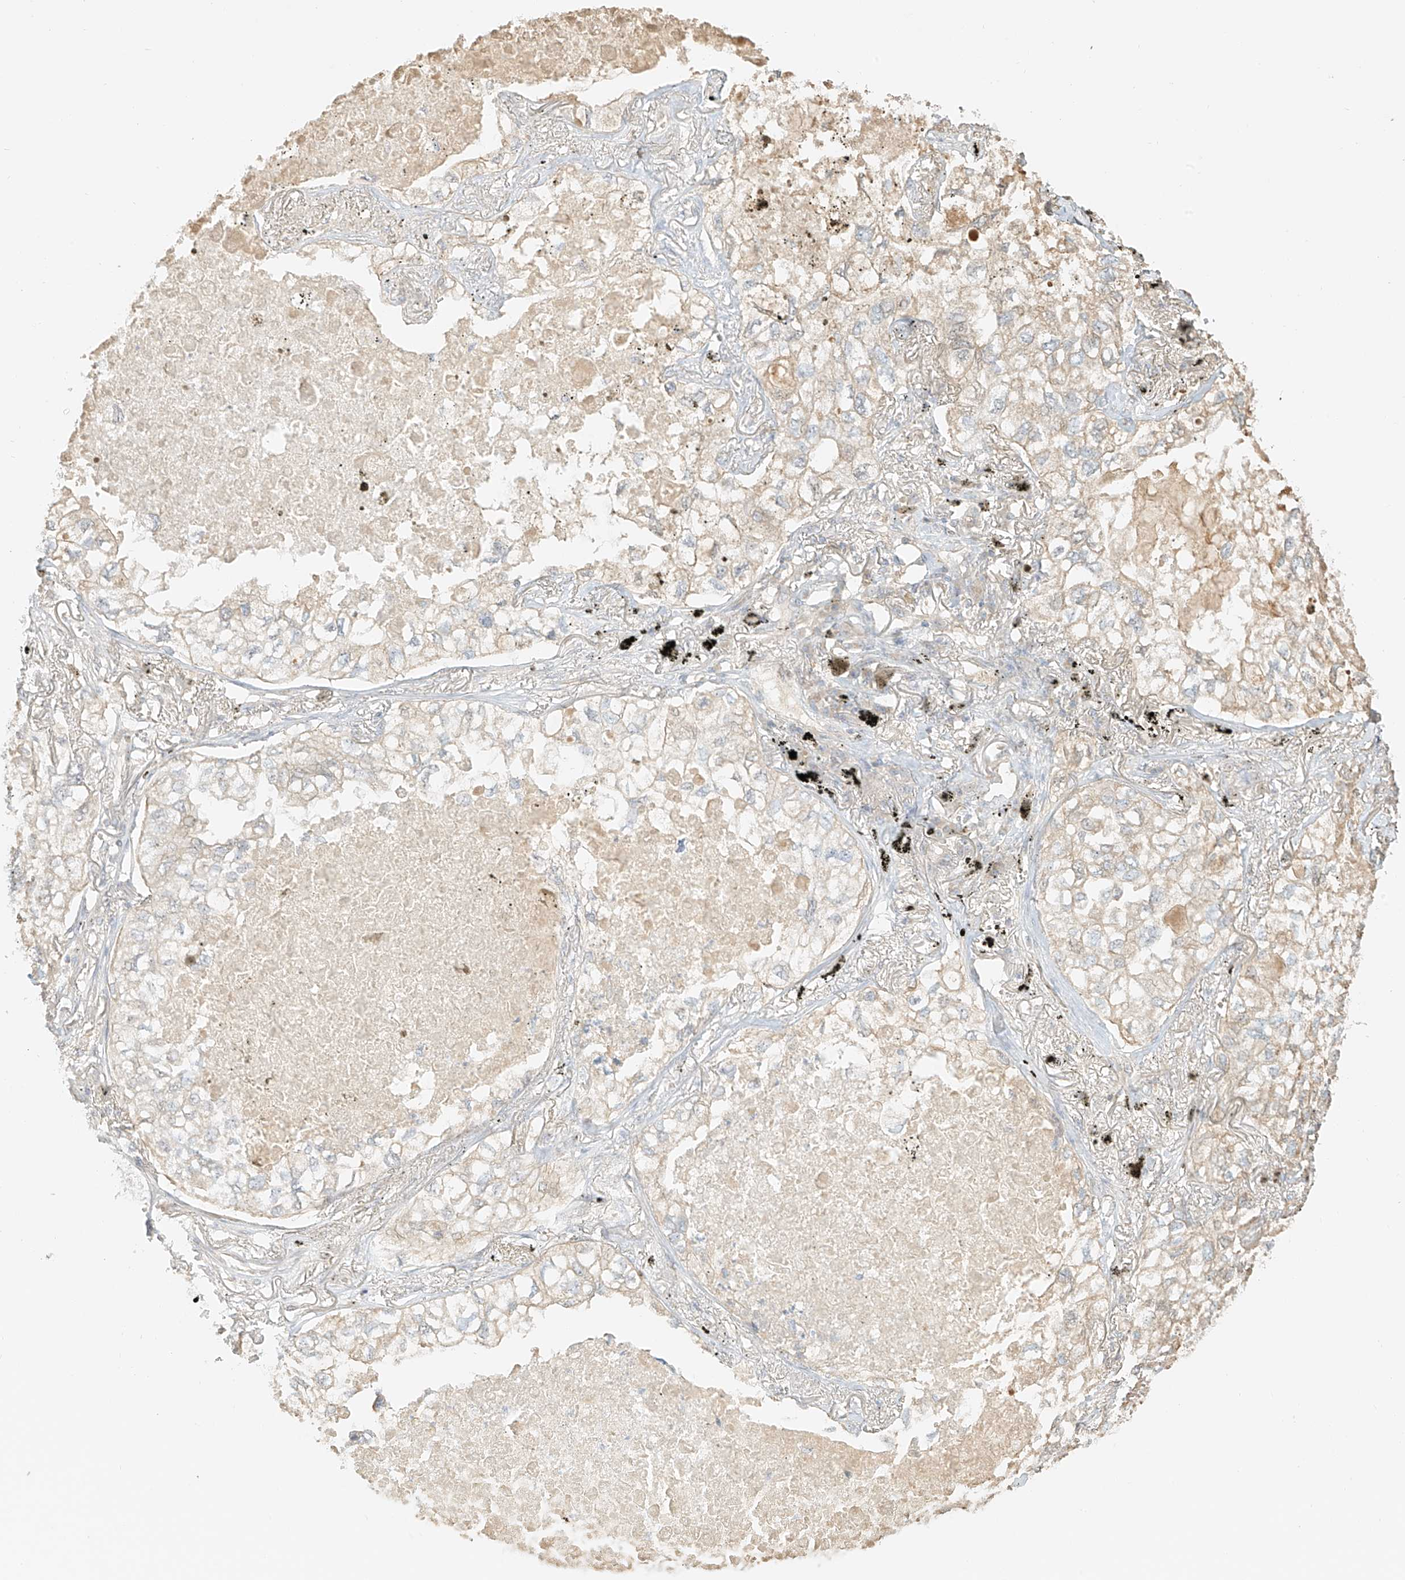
{"staining": {"intensity": "negative", "quantity": "none", "location": "none"}, "tissue": "lung cancer", "cell_type": "Tumor cells", "image_type": "cancer", "snomed": [{"axis": "morphology", "description": "Adenocarcinoma, NOS"}, {"axis": "topography", "description": "Lung"}], "caption": "Human adenocarcinoma (lung) stained for a protein using immunohistochemistry (IHC) exhibits no staining in tumor cells.", "gene": "UPK1B", "patient": {"sex": "male", "age": 65}}